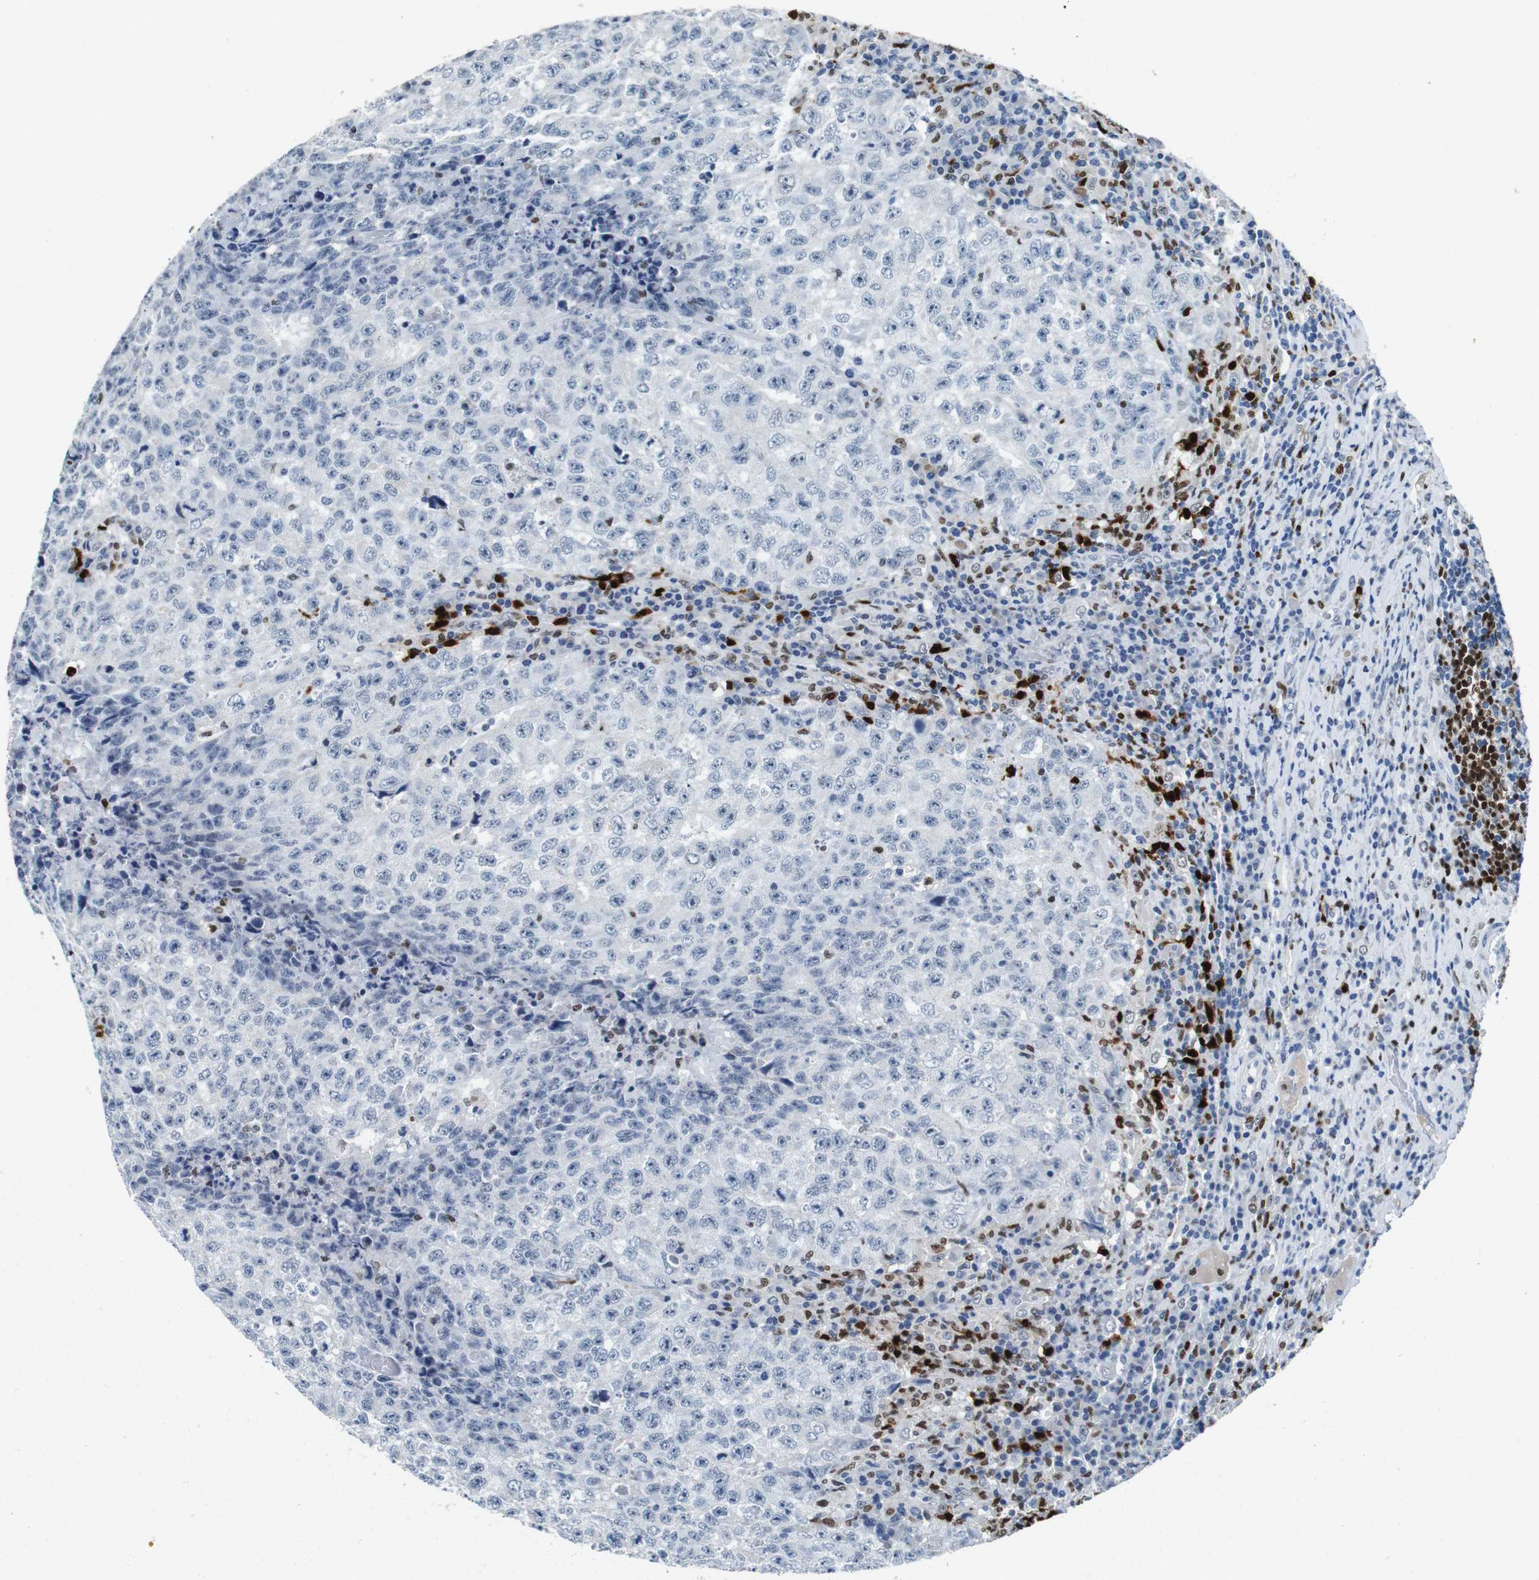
{"staining": {"intensity": "negative", "quantity": "none", "location": "none"}, "tissue": "testis cancer", "cell_type": "Tumor cells", "image_type": "cancer", "snomed": [{"axis": "morphology", "description": "Necrosis, NOS"}, {"axis": "morphology", "description": "Carcinoma, Embryonal, NOS"}, {"axis": "topography", "description": "Testis"}], "caption": "Tumor cells are negative for brown protein staining in testis cancer (embryonal carcinoma). The staining was performed using DAB to visualize the protein expression in brown, while the nuclei were stained in blue with hematoxylin (Magnification: 20x).", "gene": "IRF8", "patient": {"sex": "male", "age": 19}}